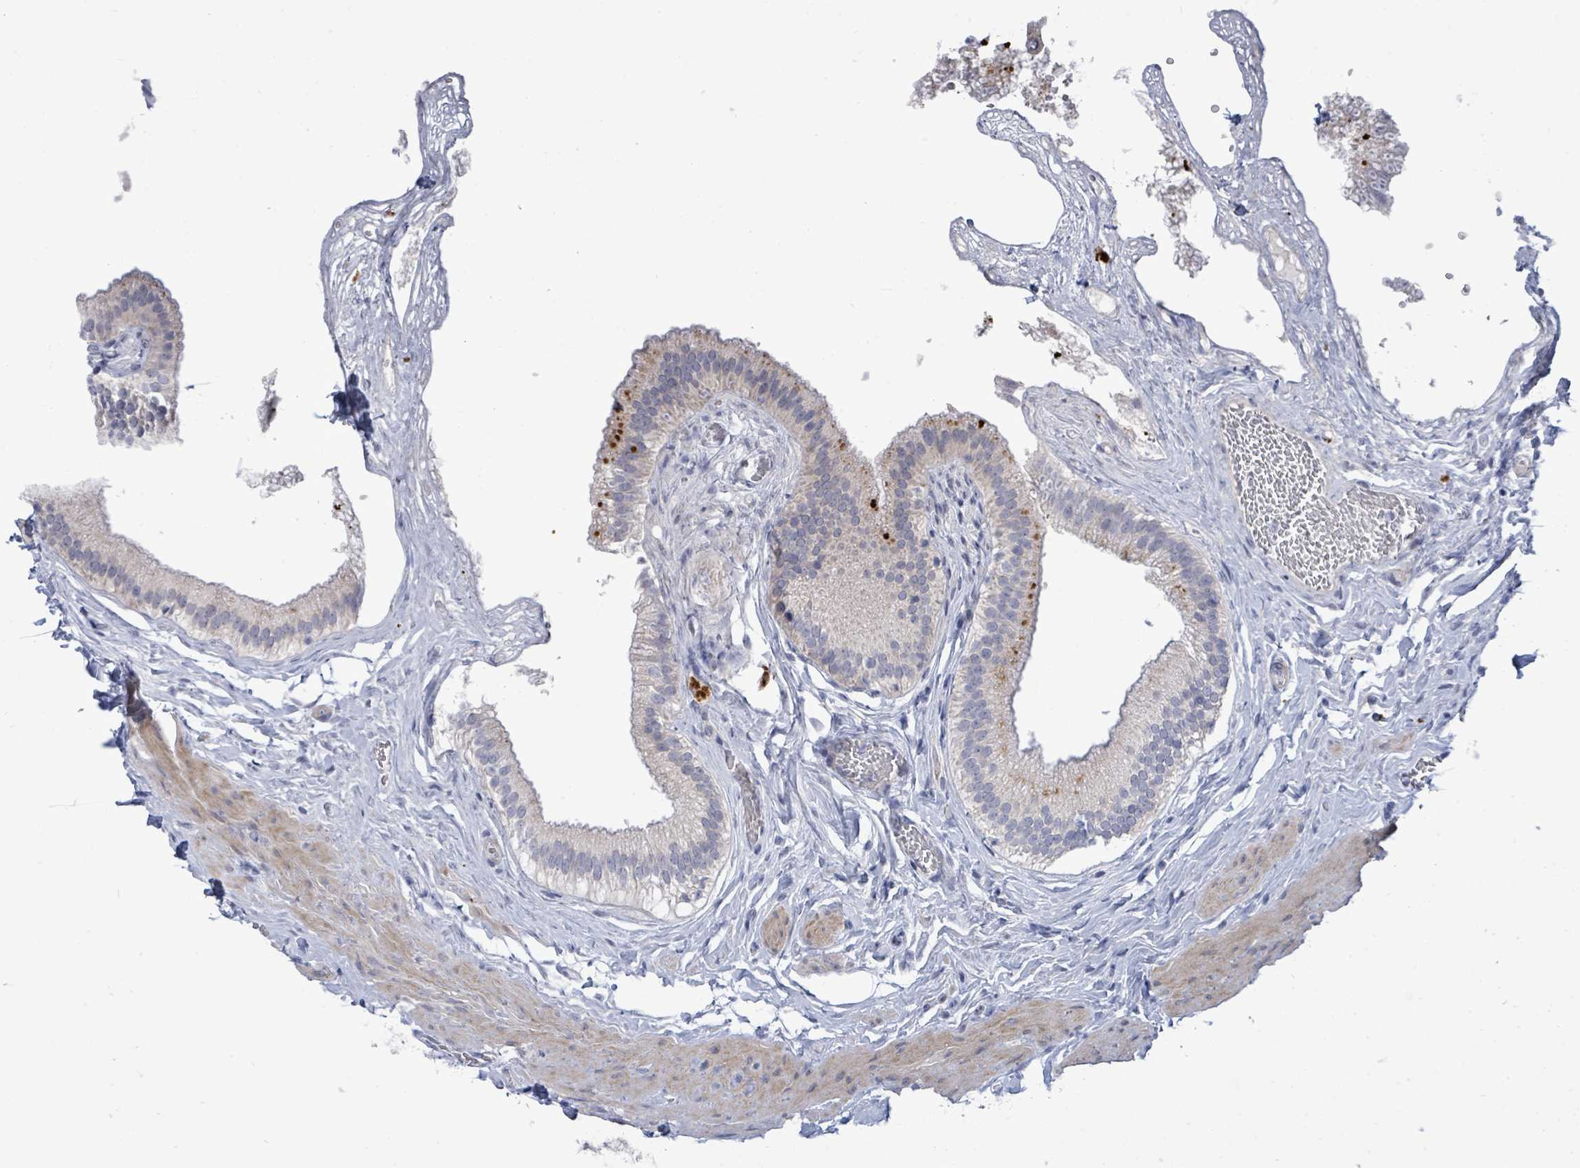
{"staining": {"intensity": "strong", "quantity": "<25%", "location": "cytoplasmic/membranous"}, "tissue": "gallbladder", "cell_type": "Glandular cells", "image_type": "normal", "snomed": [{"axis": "morphology", "description": "Normal tissue, NOS"}, {"axis": "topography", "description": "Gallbladder"}], "caption": "High-power microscopy captured an immunohistochemistry (IHC) photomicrograph of benign gallbladder, revealing strong cytoplasmic/membranous expression in about <25% of glandular cells. (DAB IHC, brown staining for protein, blue staining for nuclei).", "gene": "CT45A10", "patient": {"sex": "female", "age": 54}}